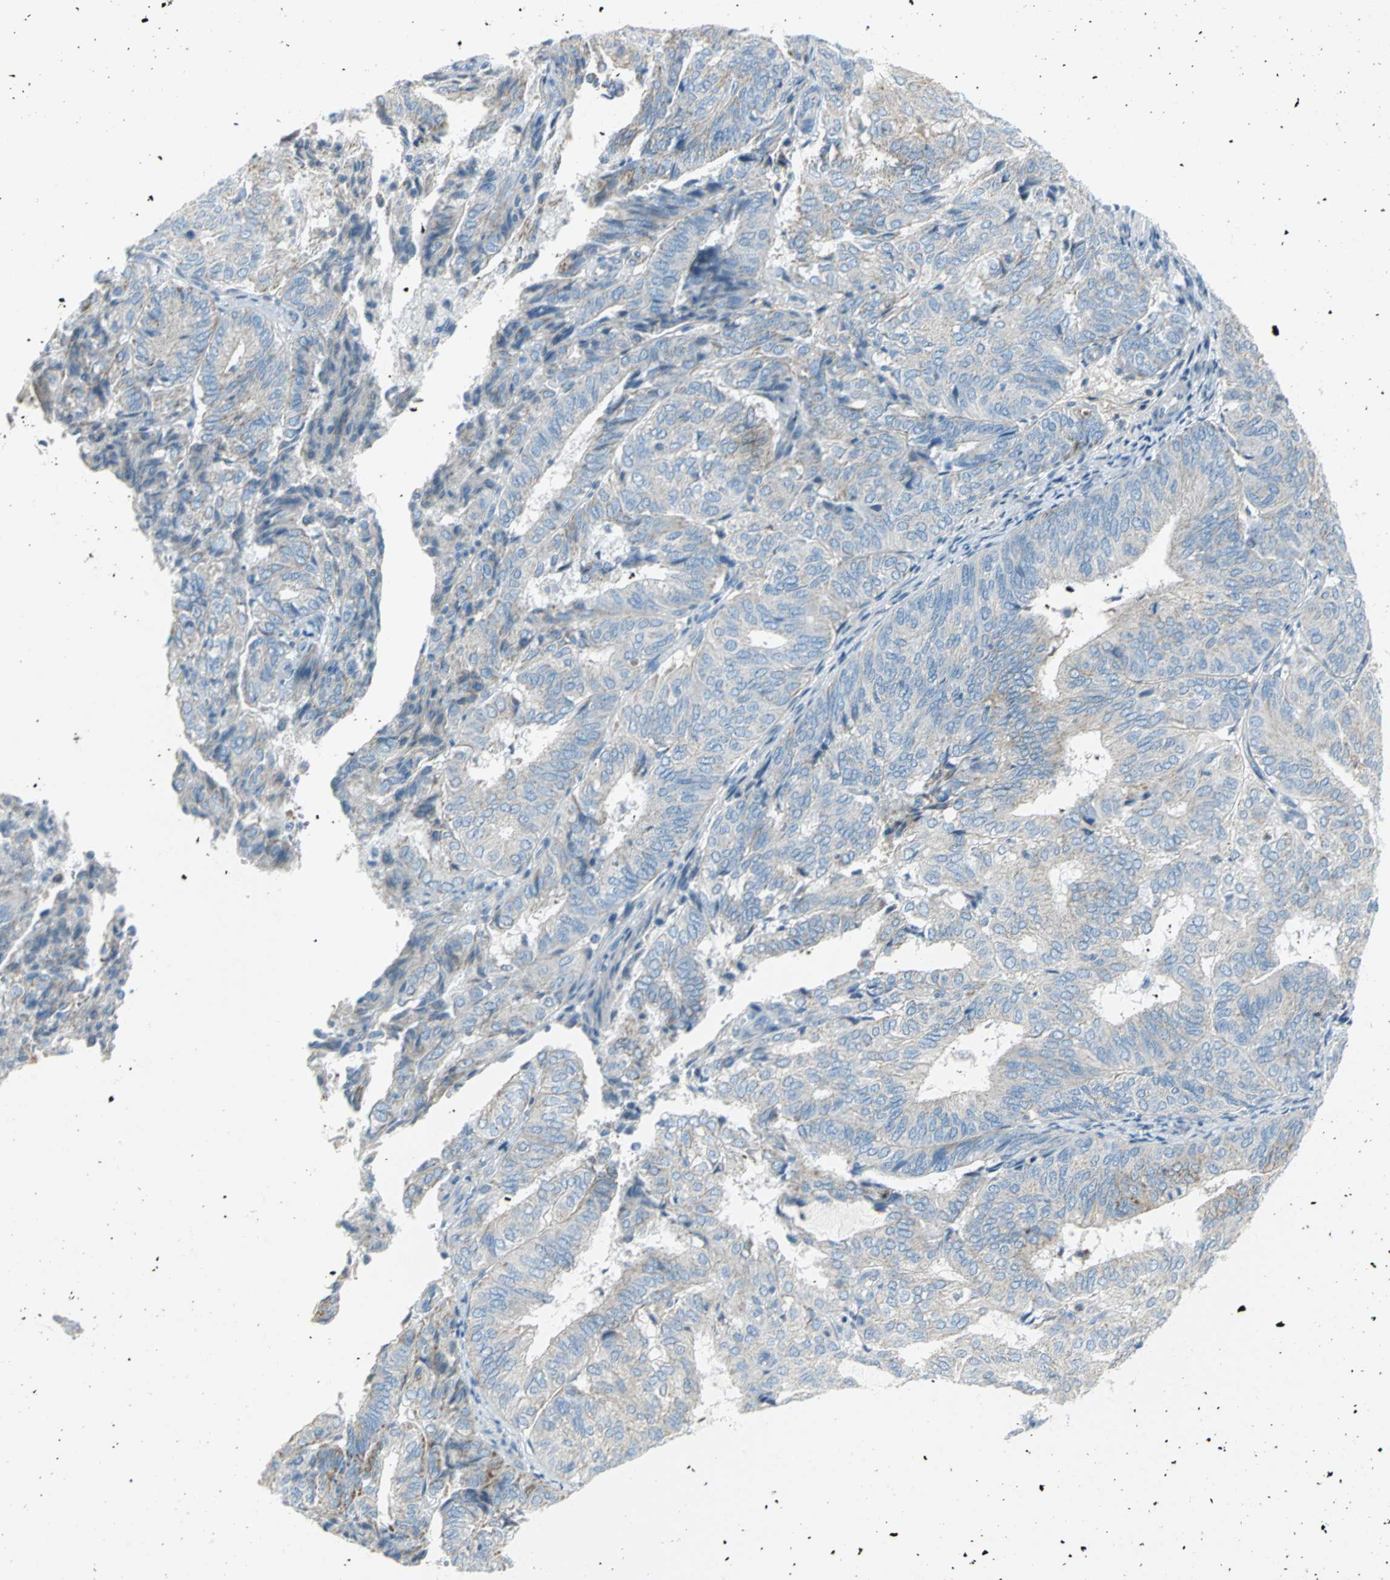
{"staining": {"intensity": "negative", "quantity": "none", "location": "none"}, "tissue": "endometrial cancer", "cell_type": "Tumor cells", "image_type": "cancer", "snomed": [{"axis": "morphology", "description": "Adenocarcinoma, NOS"}, {"axis": "topography", "description": "Uterus"}], "caption": "Micrograph shows no protein positivity in tumor cells of endometrial adenocarcinoma tissue.", "gene": "ALOX15", "patient": {"sex": "female", "age": 60}}